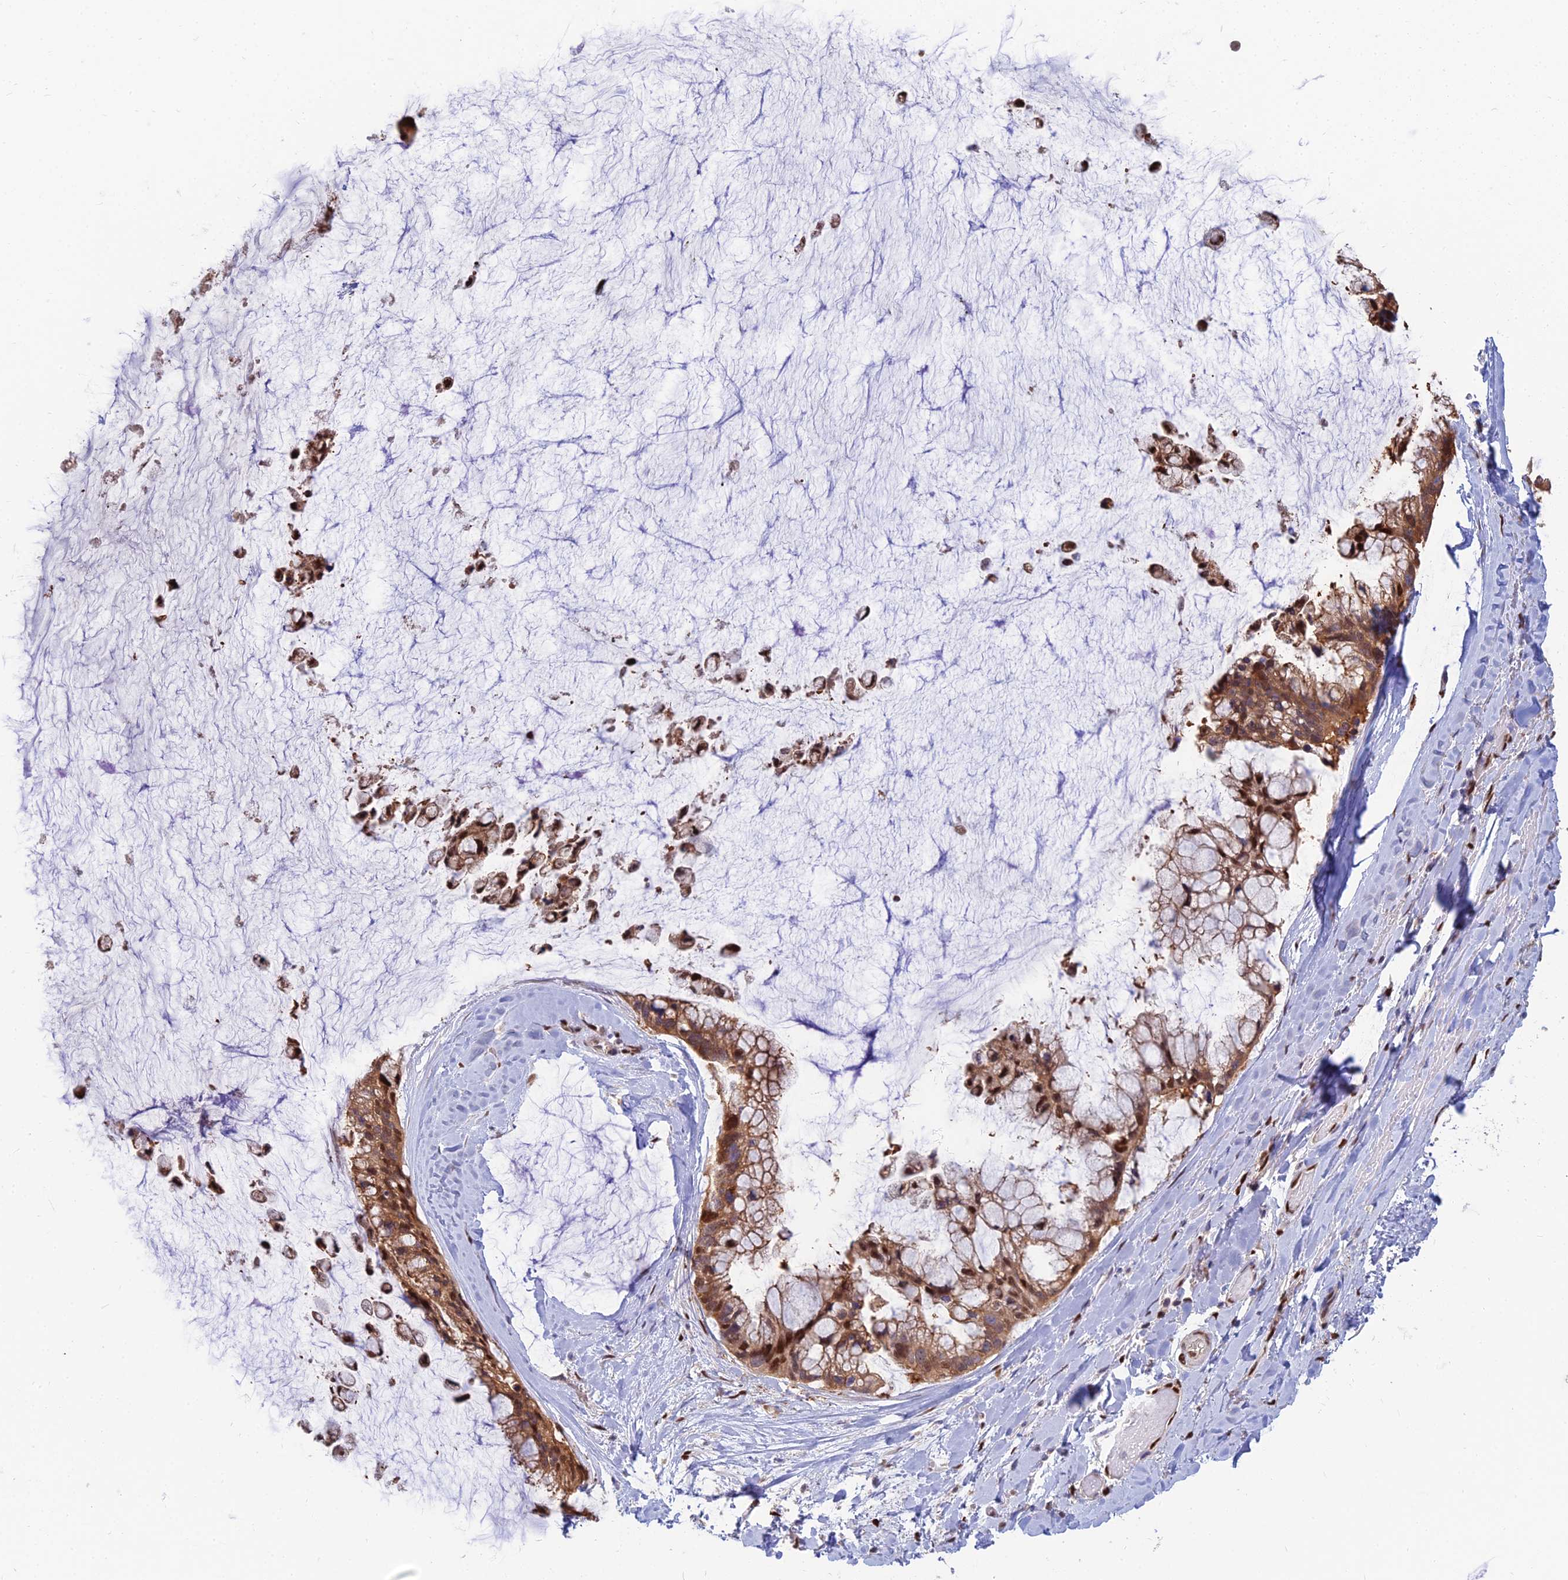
{"staining": {"intensity": "strong", "quantity": ">75%", "location": "cytoplasmic/membranous,nuclear"}, "tissue": "ovarian cancer", "cell_type": "Tumor cells", "image_type": "cancer", "snomed": [{"axis": "morphology", "description": "Cystadenocarcinoma, mucinous, NOS"}, {"axis": "topography", "description": "Ovary"}], "caption": "Tumor cells show high levels of strong cytoplasmic/membranous and nuclear expression in about >75% of cells in human ovarian cancer.", "gene": "DNPEP", "patient": {"sex": "female", "age": 39}}